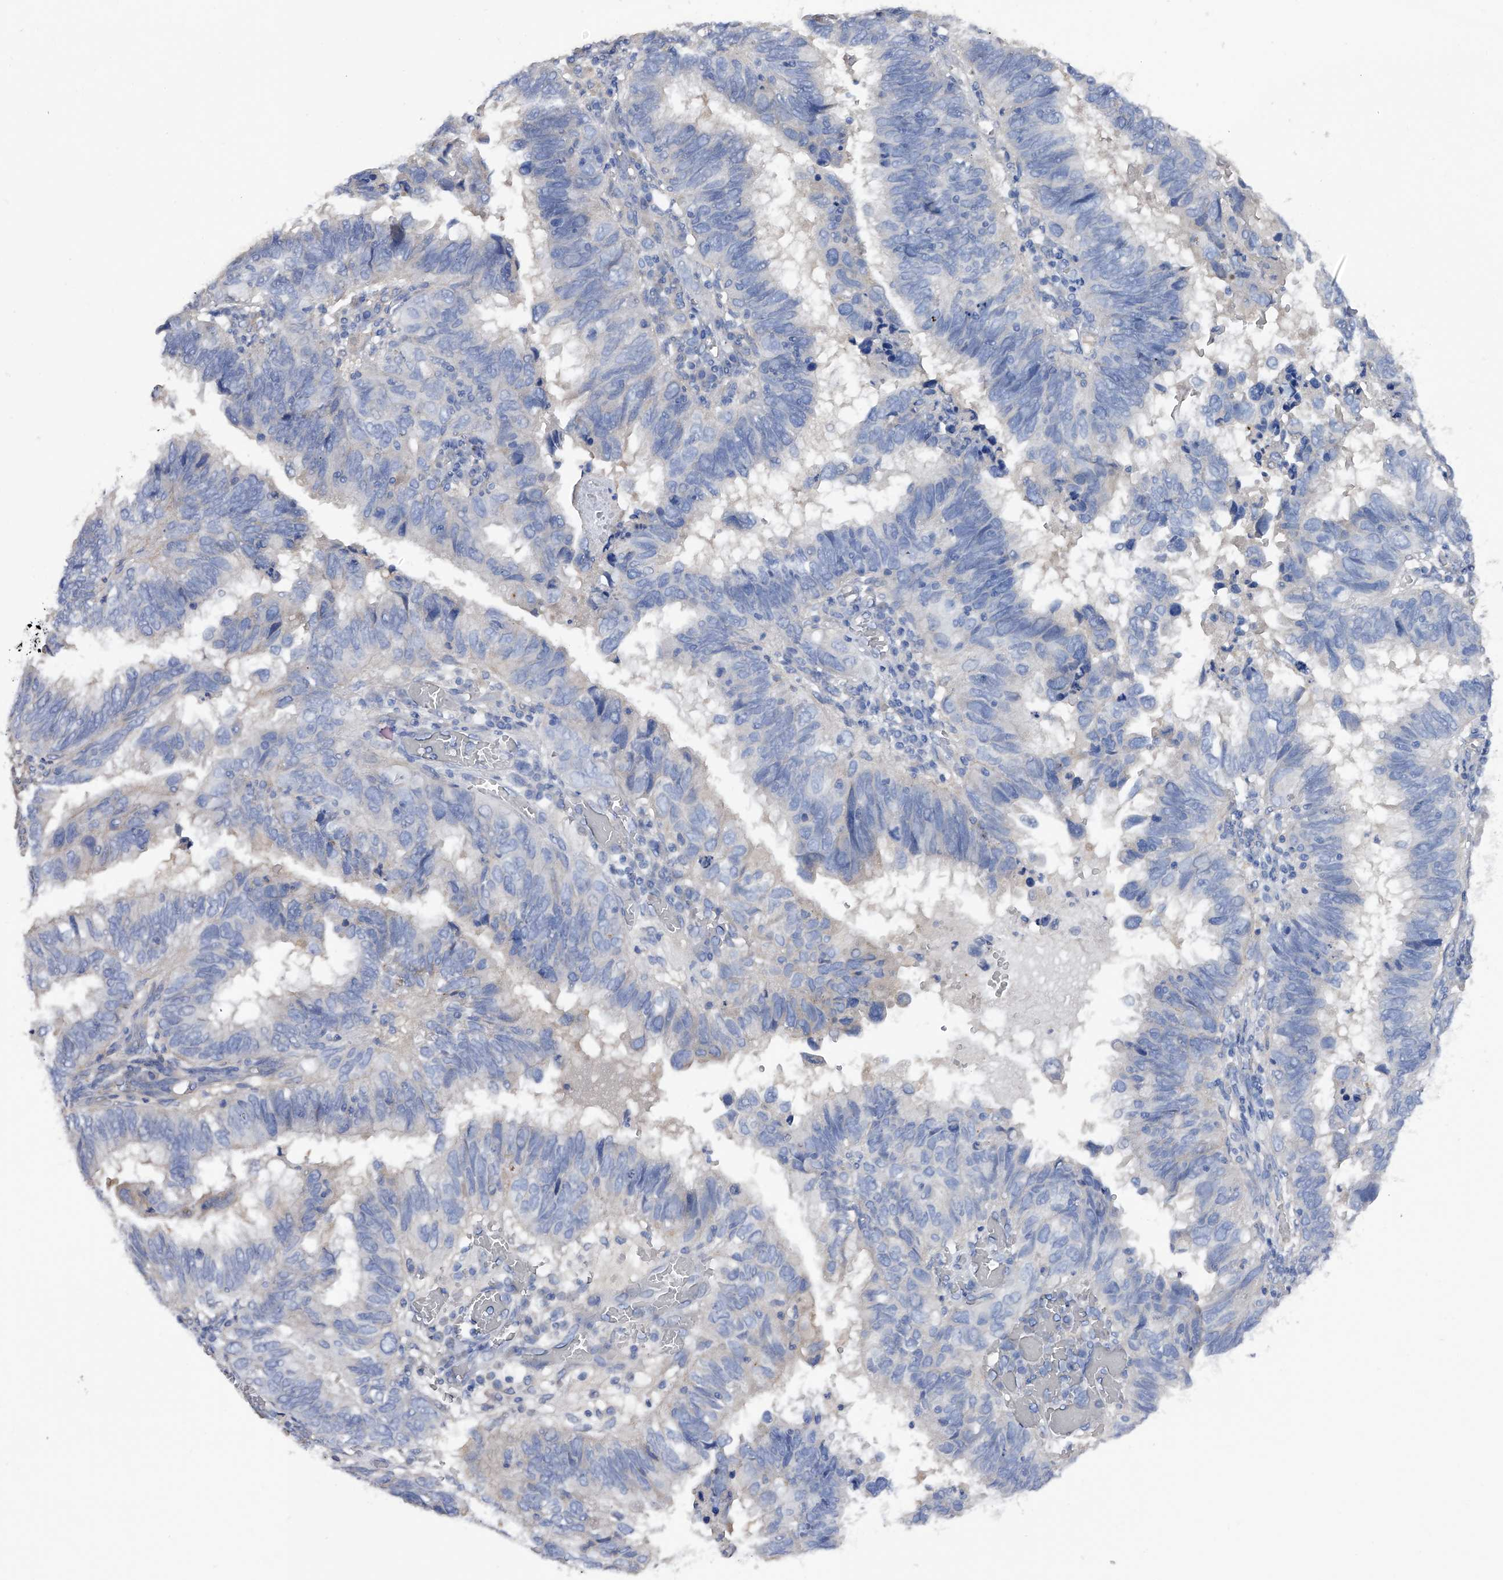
{"staining": {"intensity": "negative", "quantity": "none", "location": "none"}, "tissue": "endometrial cancer", "cell_type": "Tumor cells", "image_type": "cancer", "snomed": [{"axis": "morphology", "description": "Adenocarcinoma, NOS"}, {"axis": "topography", "description": "Uterus"}], "caption": "There is no significant positivity in tumor cells of adenocarcinoma (endometrial).", "gene": "RWDD2A", "patient": {"sex": "female", "age": 77}}